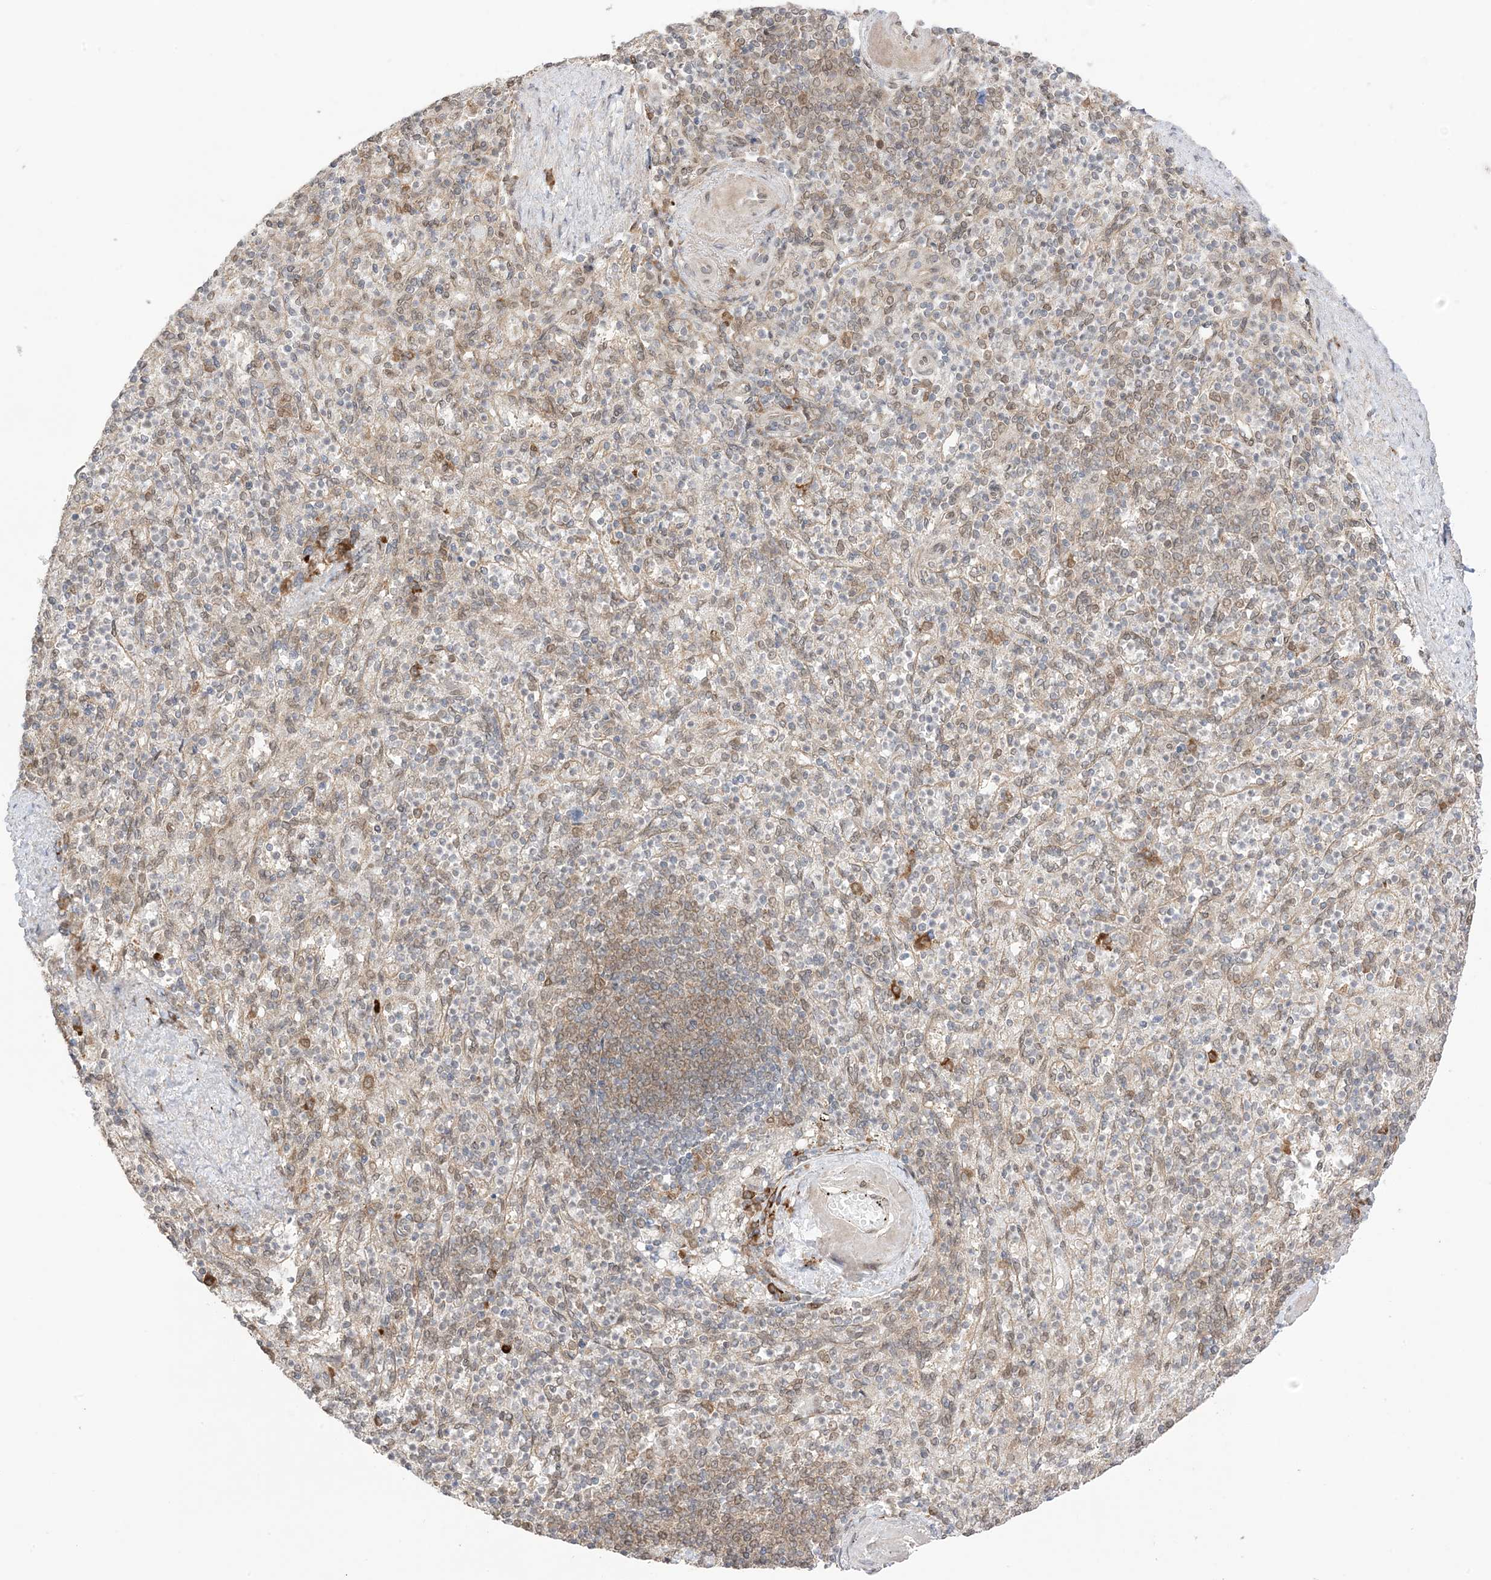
{"staining": {"intensity": "weak", "quantity": "<25%", "location": "nuclear"}, "tissue": "spleen", "cell_type": "Cells in red pulp", "image_type": "normal", "snomed": [{"axis": "morphology", "description": "Normal tissue, NOS"}, {"axis": "topography", "description": "Spleen"}], "caption": "Spleen stained for a protein using immunohistochemistry shows no positivity cells in red pulp.", "gene": "UBE2E2", "patient": {"sex": "female", "age": 74}}